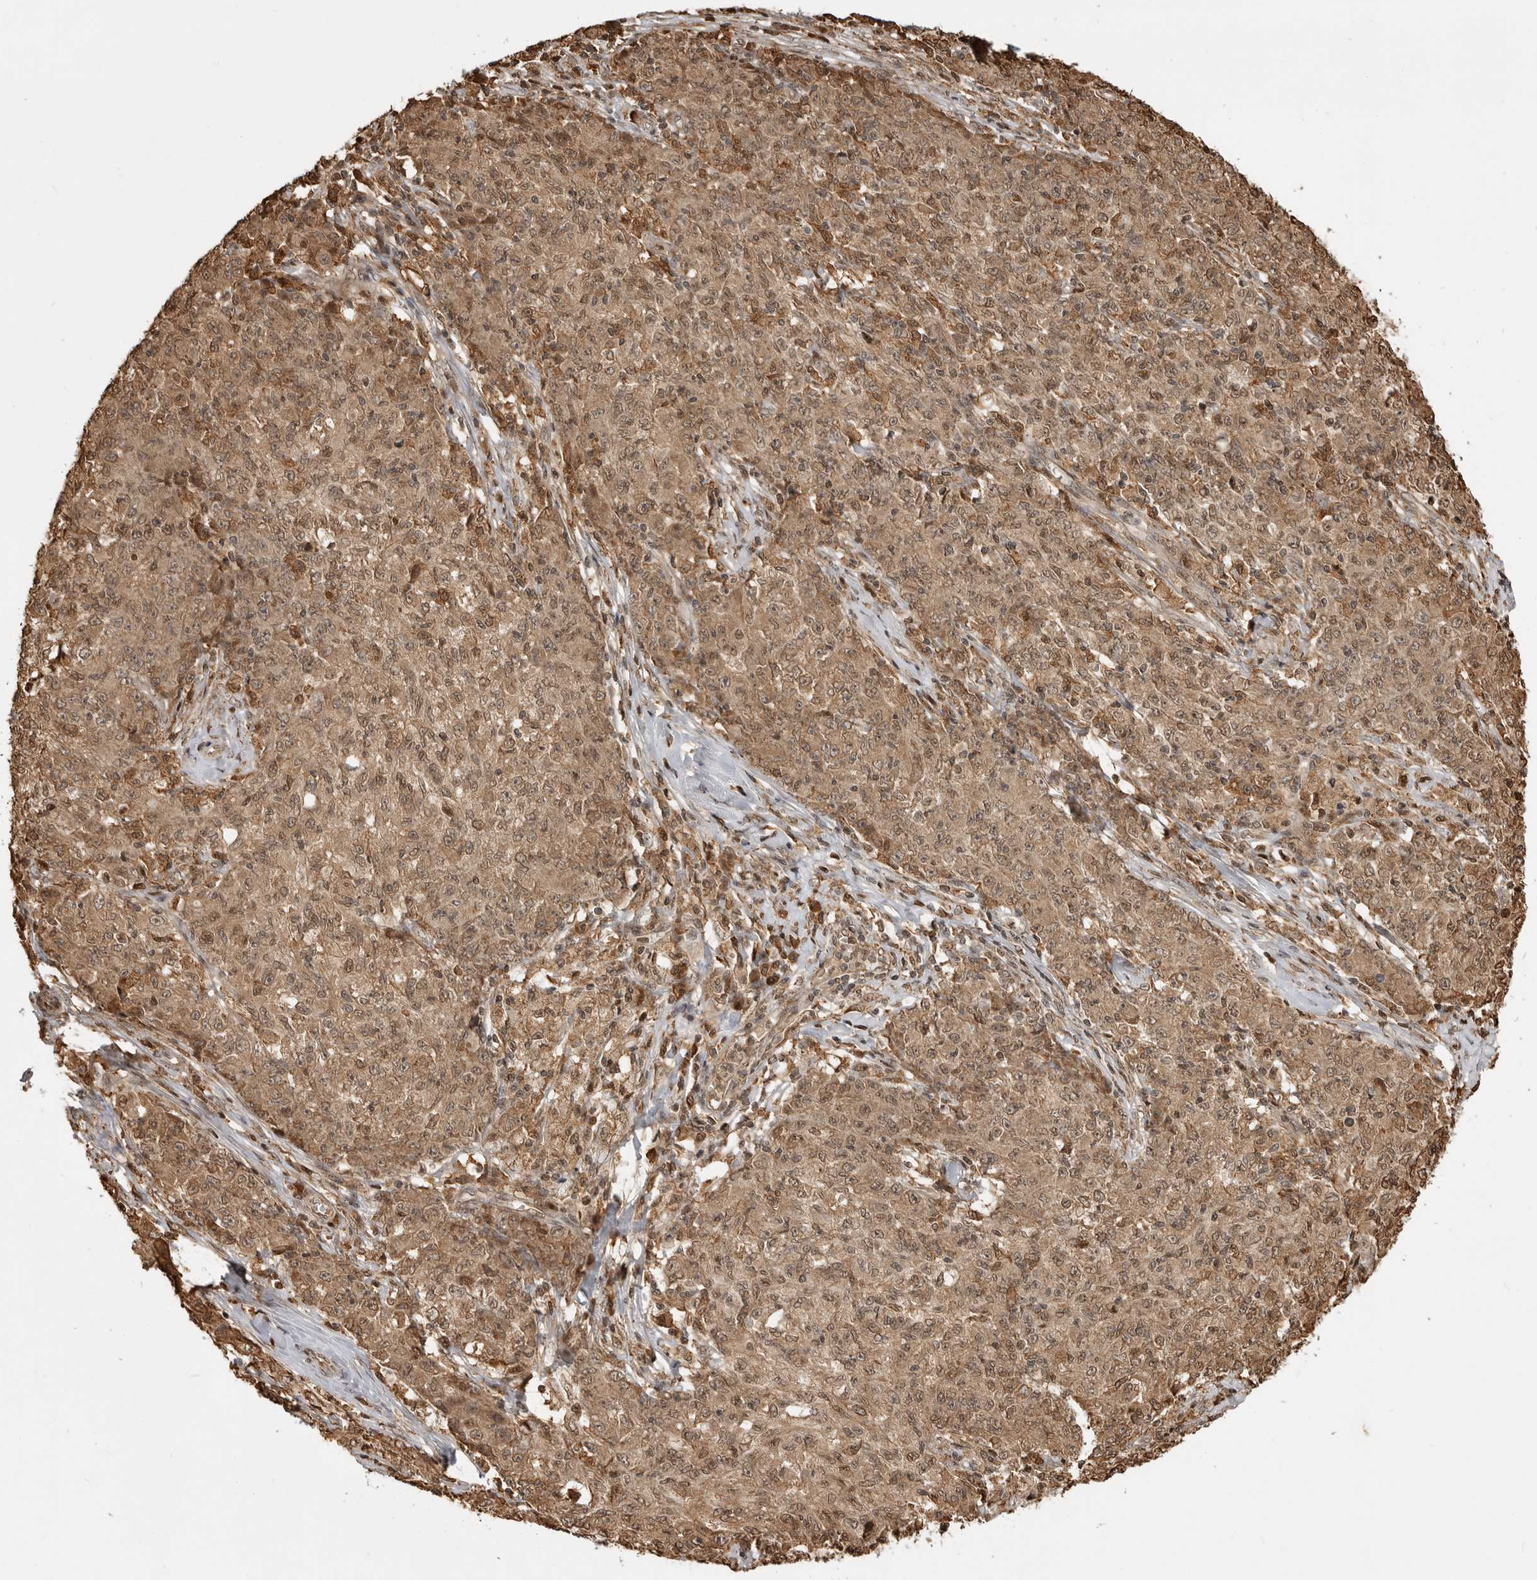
{"staining": {"intensity": "moderate", "quantity": ">75%", "location": "cytoplasmic/membranous,nuclear"}, "tissue": "ovarian cancer", "cell_type": "Tumor cells", "image_type": "cancer", "snomed": [{"axis": "morphology", "description": "Carcinoma, endometroid"}, {"axis": "topography", "description": "Ovary"}], "caption": "Immunohistochemistry histopathology image of neoplastic tissue: human ovarian cancer (endometroid carcinoma) stained using IHC reveals medium levels of moderate protein expression localized specifically in the cytoplasmic/membranous and nuclear of tumor cells, appearing as a cytoplasmic/membranous and nuclear brown color.", "gene": "BMP2K", "patient": {"sex": "female", "age": 42}}